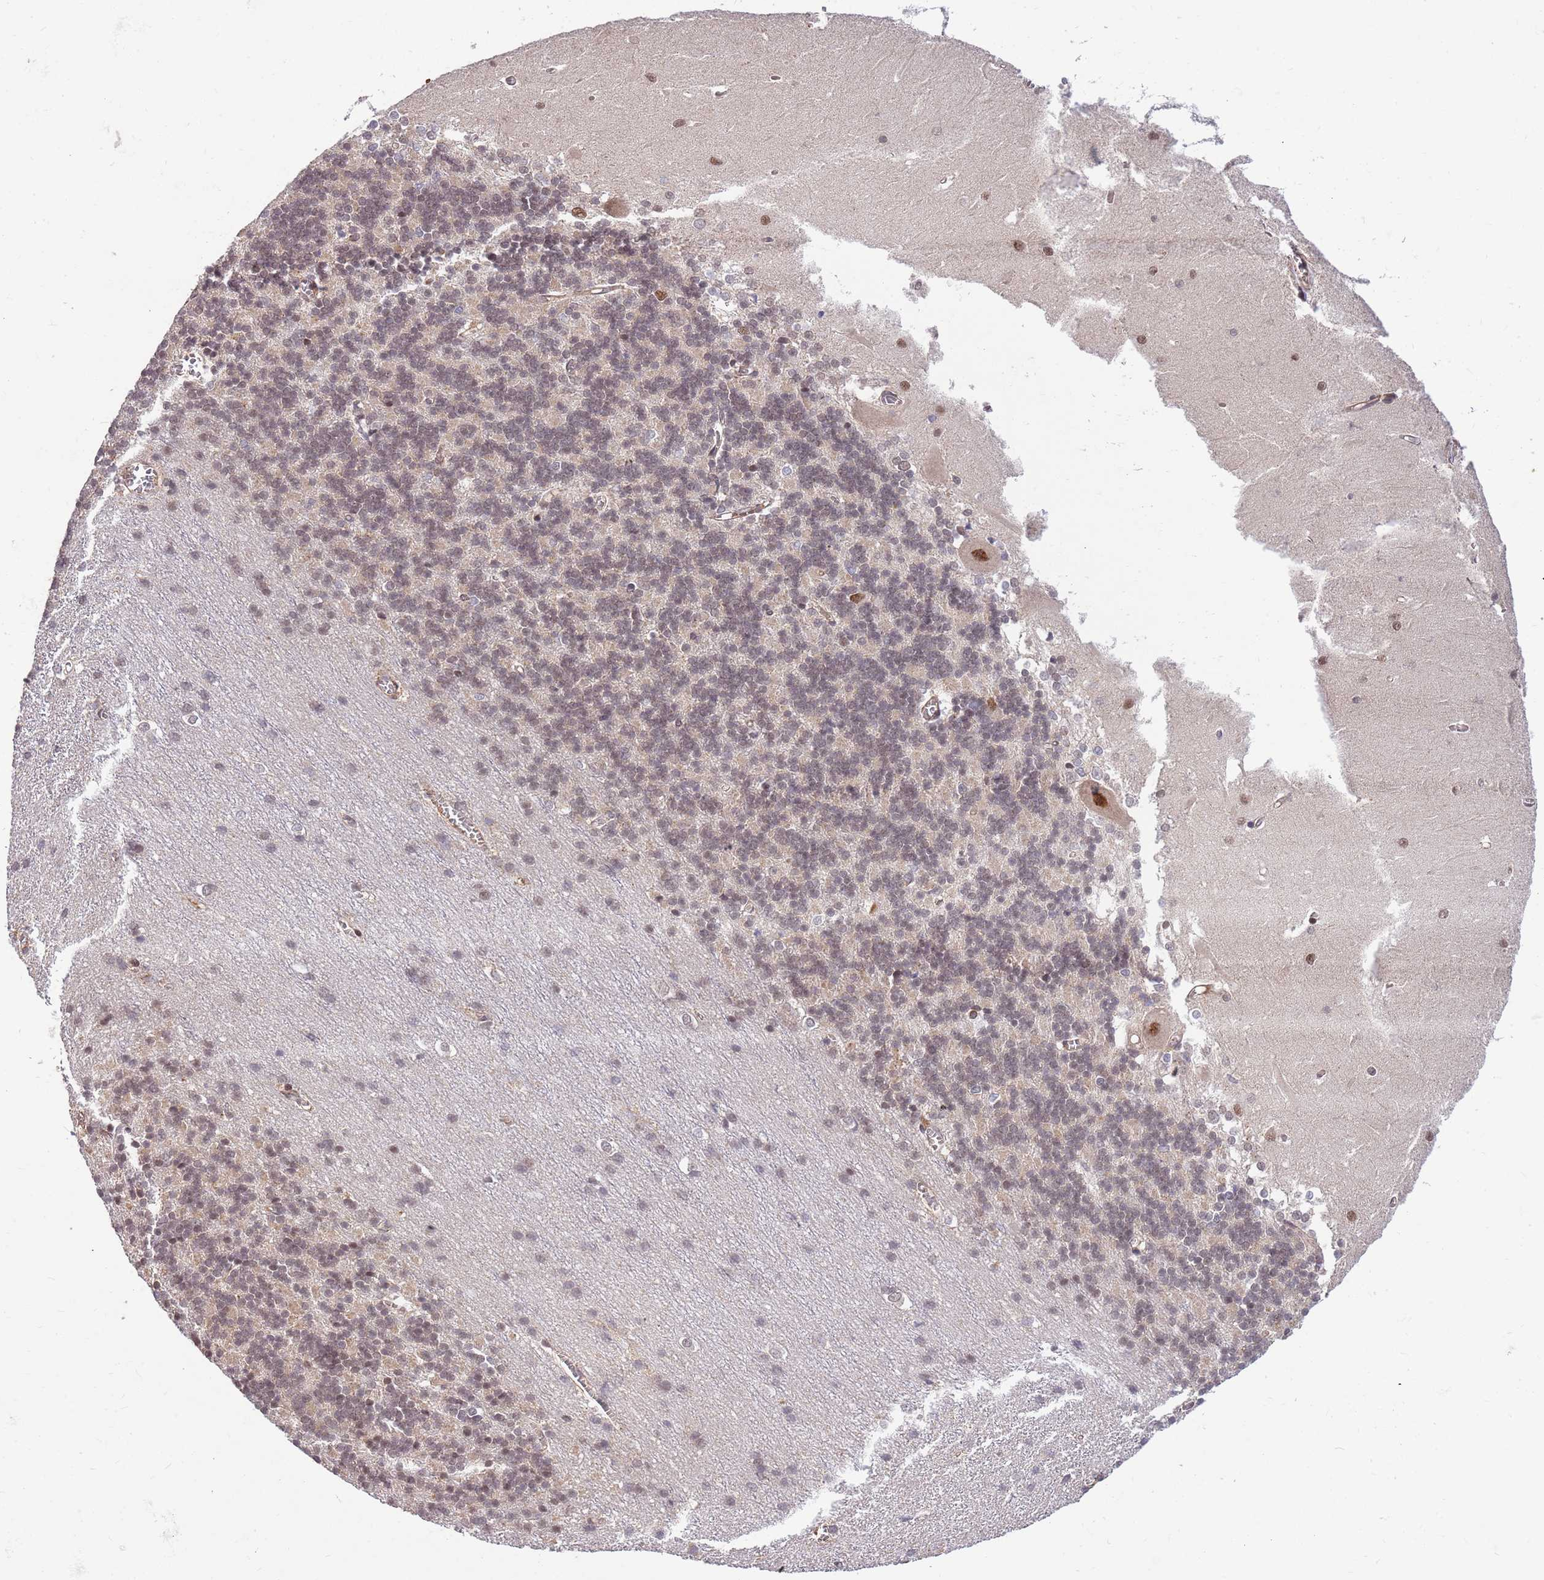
{"staining": {"intensity": "weak", "quantity": "<25%", "location": "nuclear"}, "tissue": "cerebellum", "cell_type": "Cells in granular layer", "image_type": "normal", "snomed": [{"axis": "morphology", "description": "Normal tissue, NOS"}, {"axis": "topography", "description": "Cerebellum"}], "caption": "The histopathology image shows no staining of cells in granular layer in unremarkable cerebellum. The staining is performed using DAB (3,3'-diaminobenzidine) brown chromogen with nuclei counter-stained in using hematoxylin.", "gene": "HAUS3", "patient": {"sex": "male", "age": 37}}